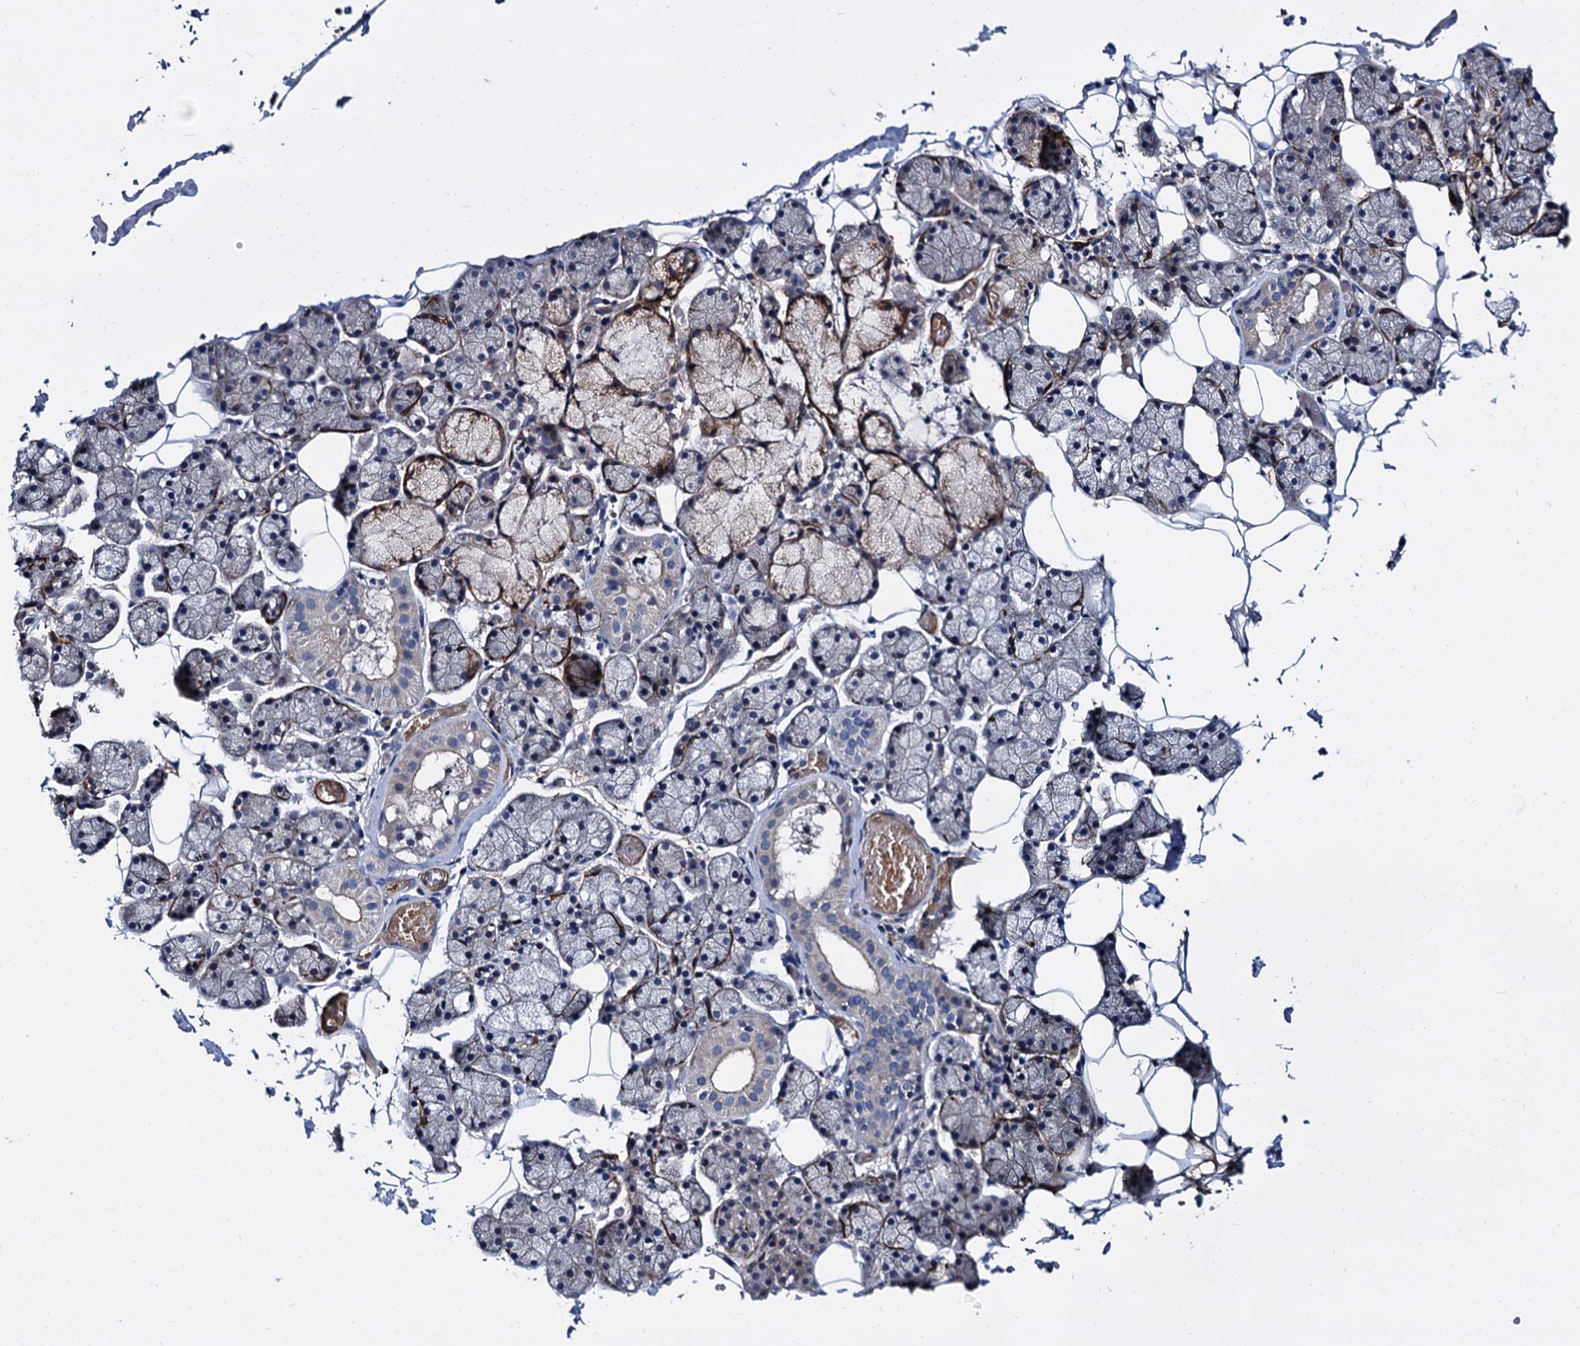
{"staining": {"intensity": "negative", "quantity": "none", "location": "none"}, "tissue": "salivary gland", "cell_type": "Glandular cells", "image_type": "normal", "snomed": [{"axis": "morphology", "description": "Normal tissue, NOS"}, {"axis": "topography", "description": "Salivary gland"}], "caption": "Photomicrograph shows no significant protein staining in glandular cells of unremarkable salivary gland.", "gene": "ISM2", "patient": {"sex": "female", "age": 33}}